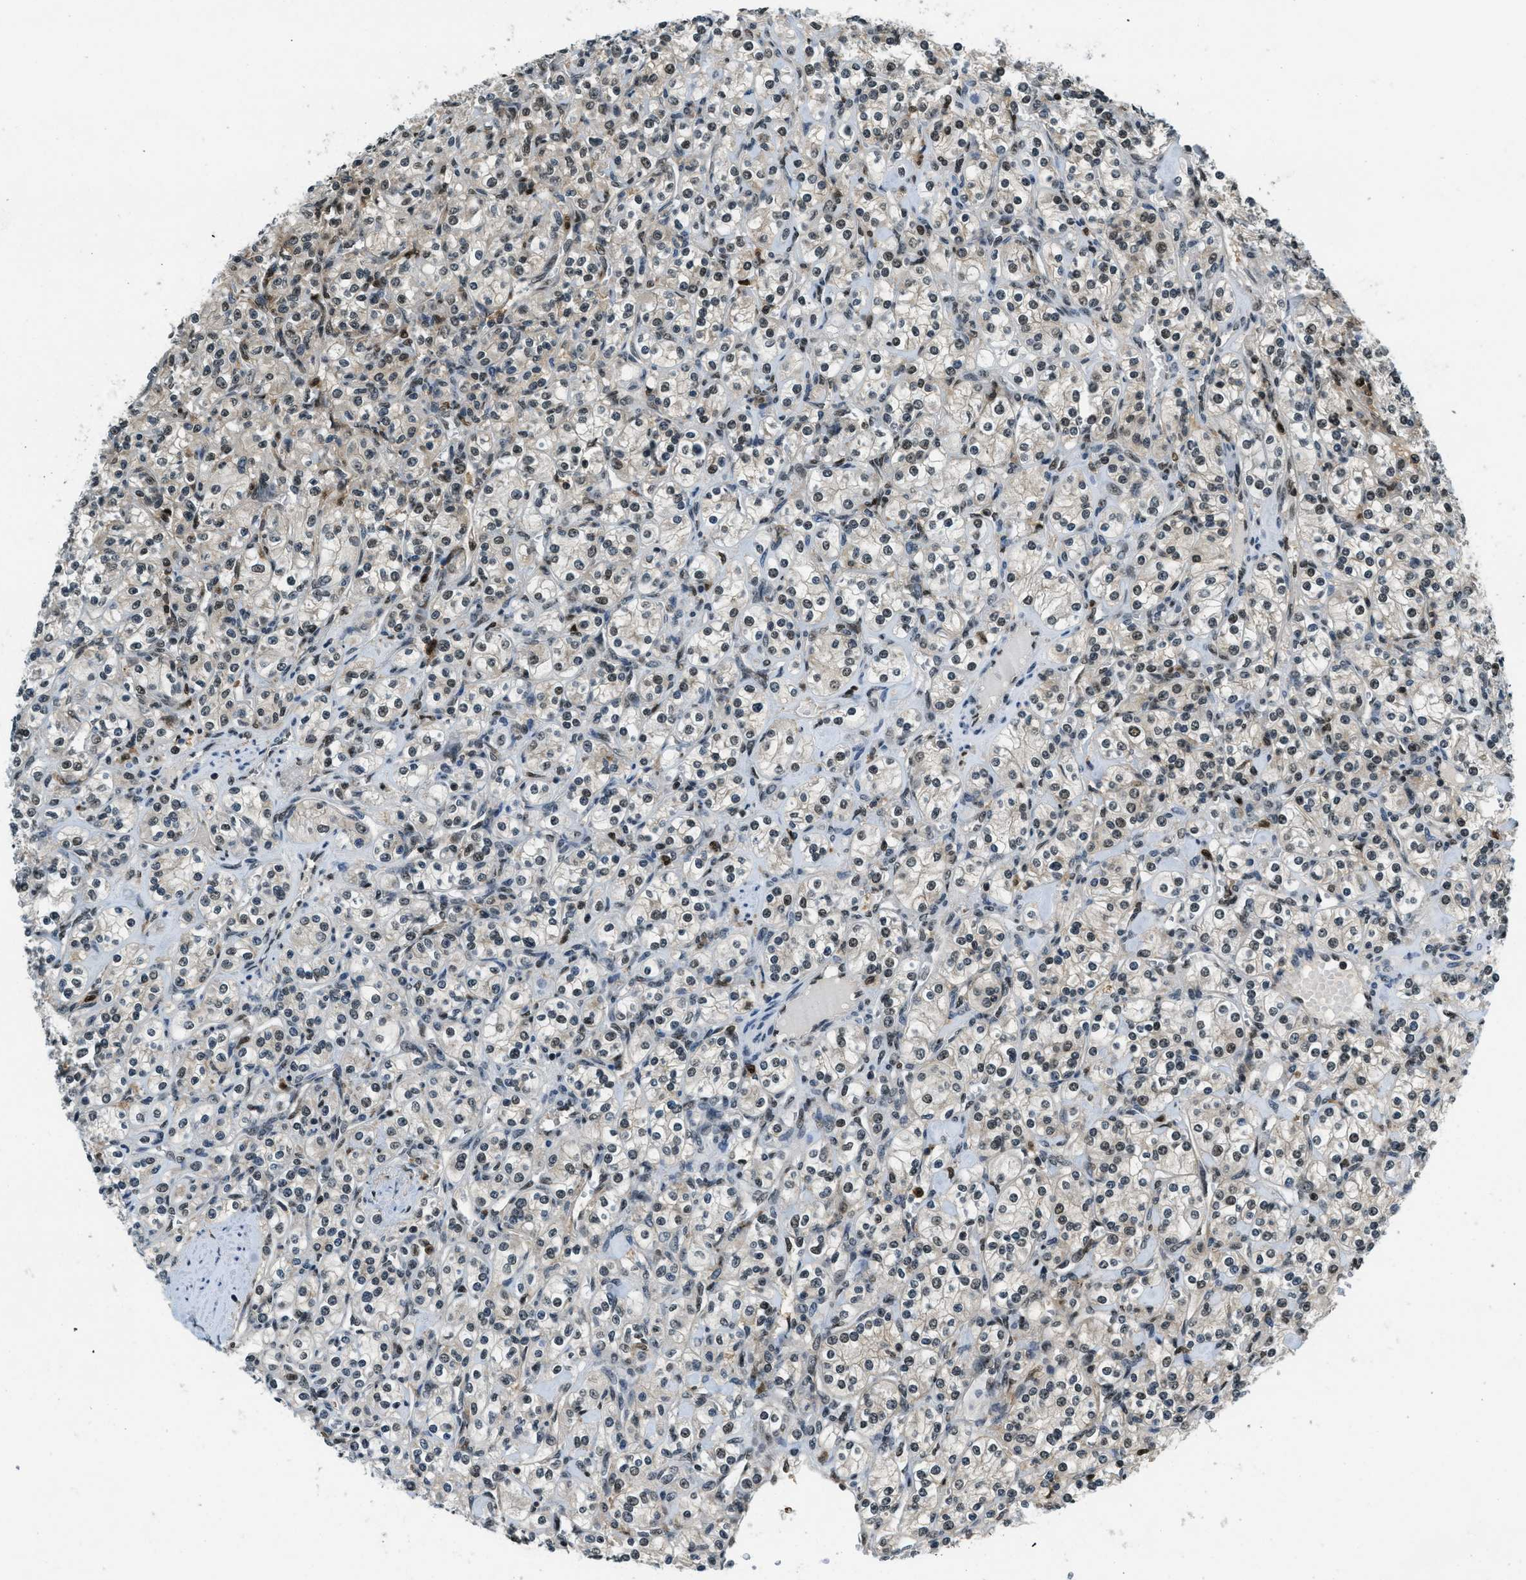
{"staining": {"intensity": "moderate", "quantity": ">75%", "location": "nuclear"}, "tissue": "renal cancer", "cell_type": "Tumor cells", "image_type": "cancer", "snomed": [{"axis": "morphology", "description": "Adenocarcinoma, NOS"}, {"axis": "topography", "description": "Kidney"}], "caption": "Immunohistochemical staining of renal cancer (adenocarcinoma) reveals medium levels of moderate nuclear protein staining in approximately >75% of tumor cells.", "gene": "OGFR", "patient": {"sex": "male", "age": 77}}